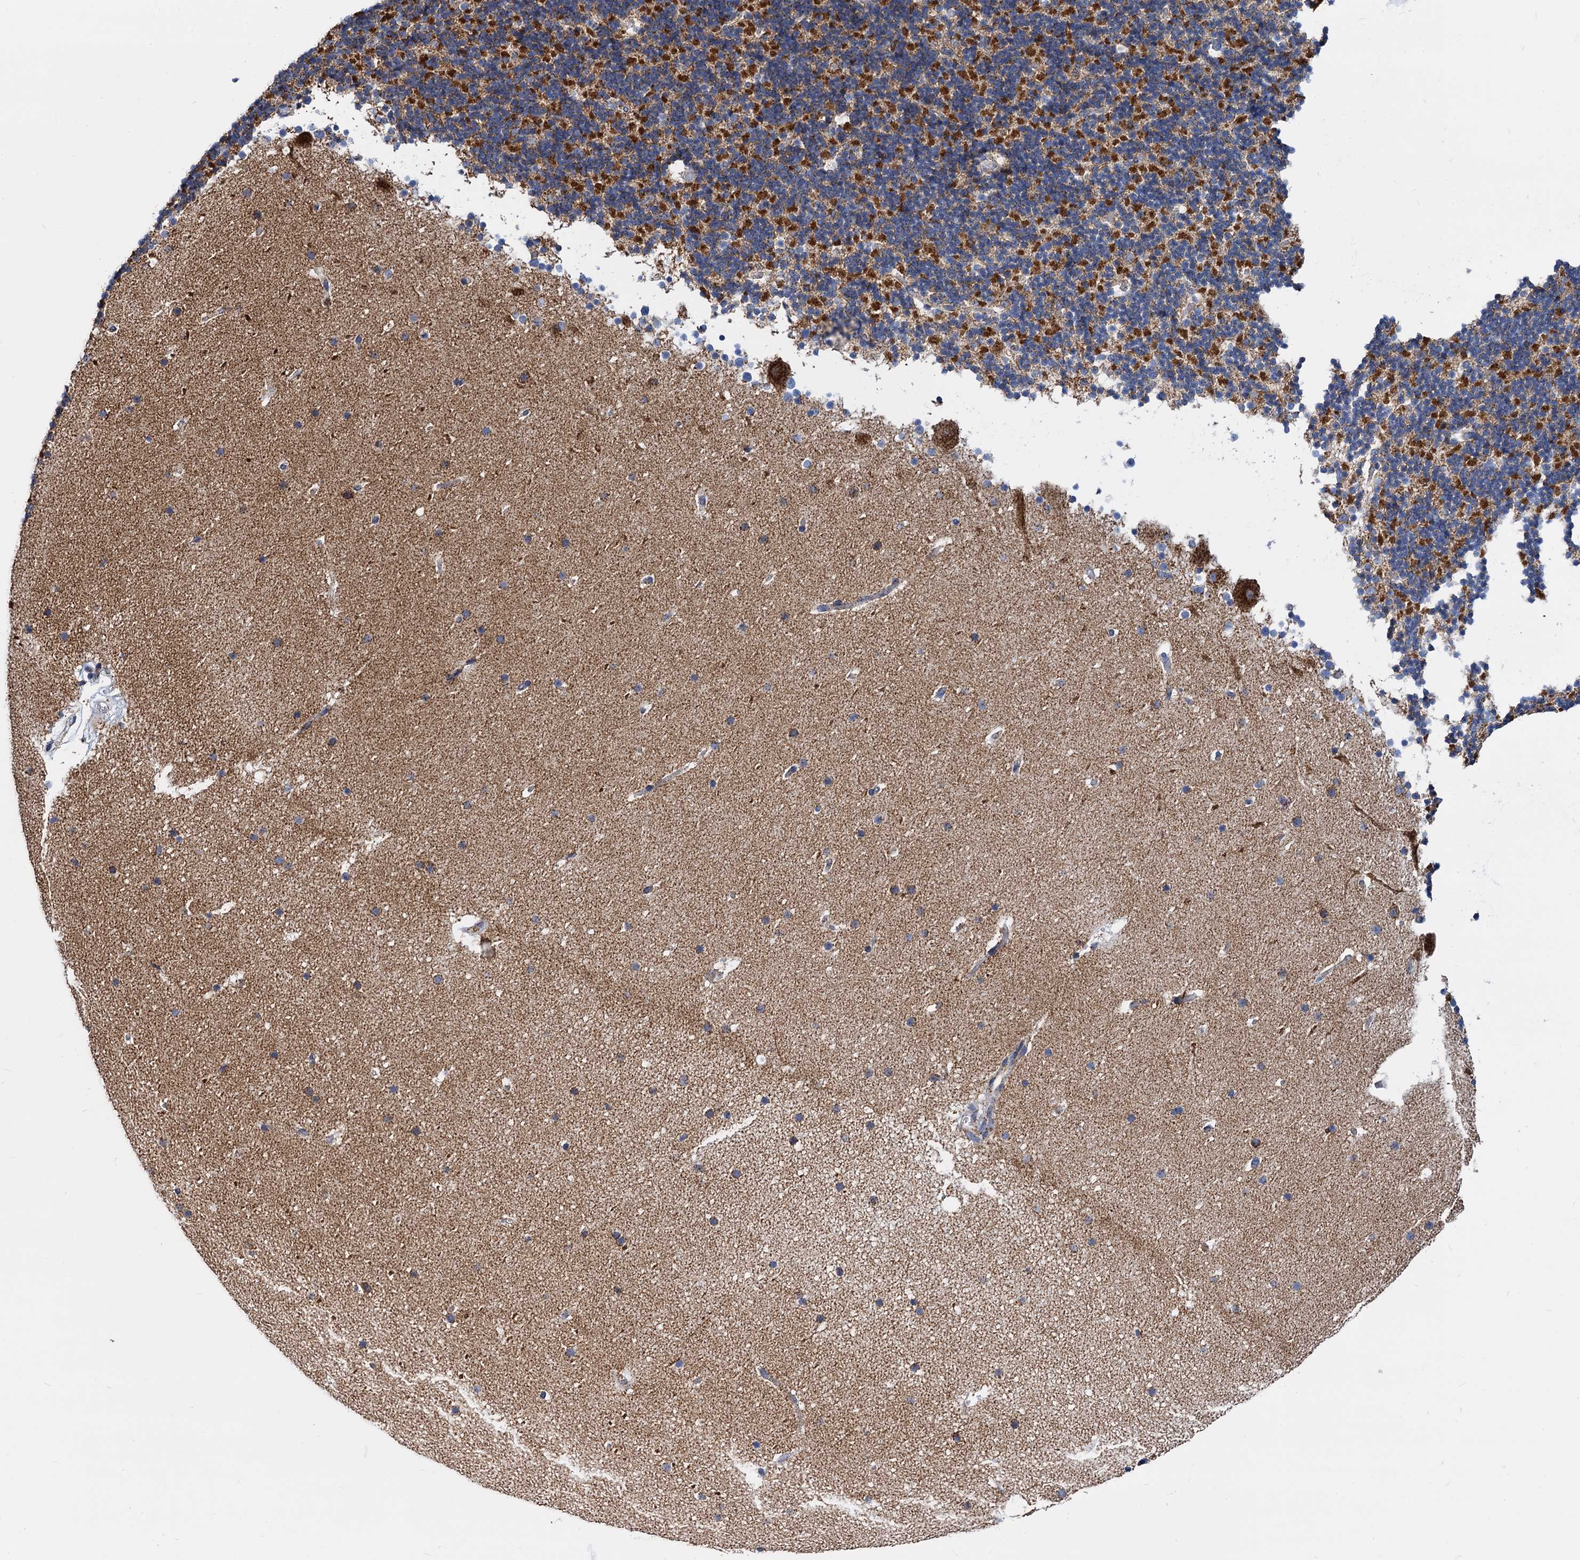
{"staining": {"intensity": "strong", "quantity": "25%-75%", "location": "cytoplasmic/membranous"}, "tissue": "cerebellum", "cell_type": "Cells in granular layer", "image_type": "normal", "snomed": [{"axis": "morphology", "description": "Normal tissue, NOS"}, {"axis": "topography", "description": "Cerebellum"}], "caption": "Cerebellum stained with immunohistochemistry demonstrates strong cytoplasmic/membranous expression in approximately 25%-75% of cells in granular layer.", "gene": "TIMM10", "patient": {"sex": "male", "age": 57}}